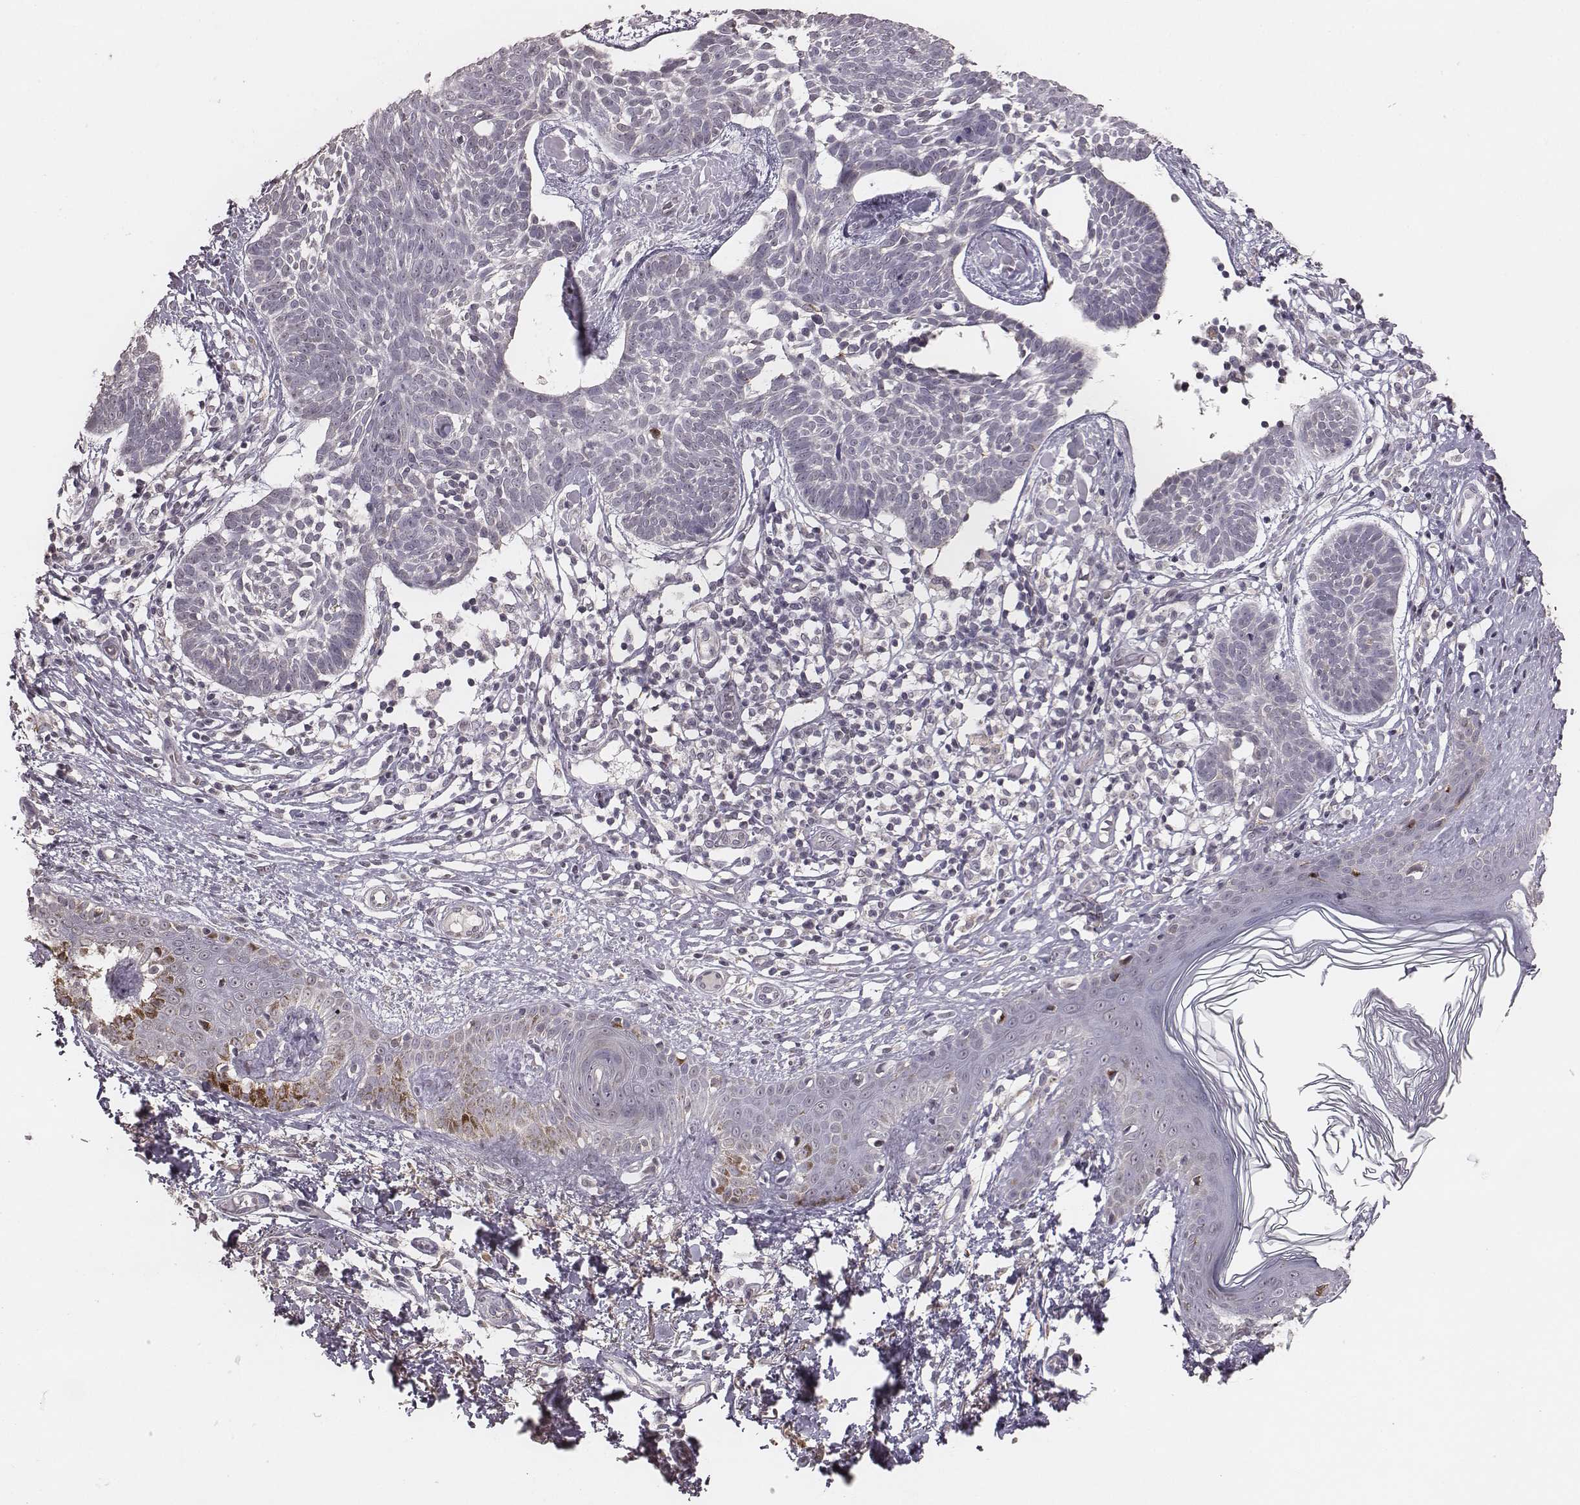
{"staining": {"intensity": "negative", "quantity": "none", "location": "none"}, "tissue": "skin cancer", "cell_type": "Tumor cells", "image_type": "cancer", "snomed": [{"axis": "morphology", "description": "Basal cell carcinoma"}, {"axis": "topography", "description": "Skin"}], "caption": "The photomicrograph exhibits no staining of tumor cells in skin basal cell carcinoma.", "gene": "SLC7A4", "patient": {"sex": "male", "age": 85}}